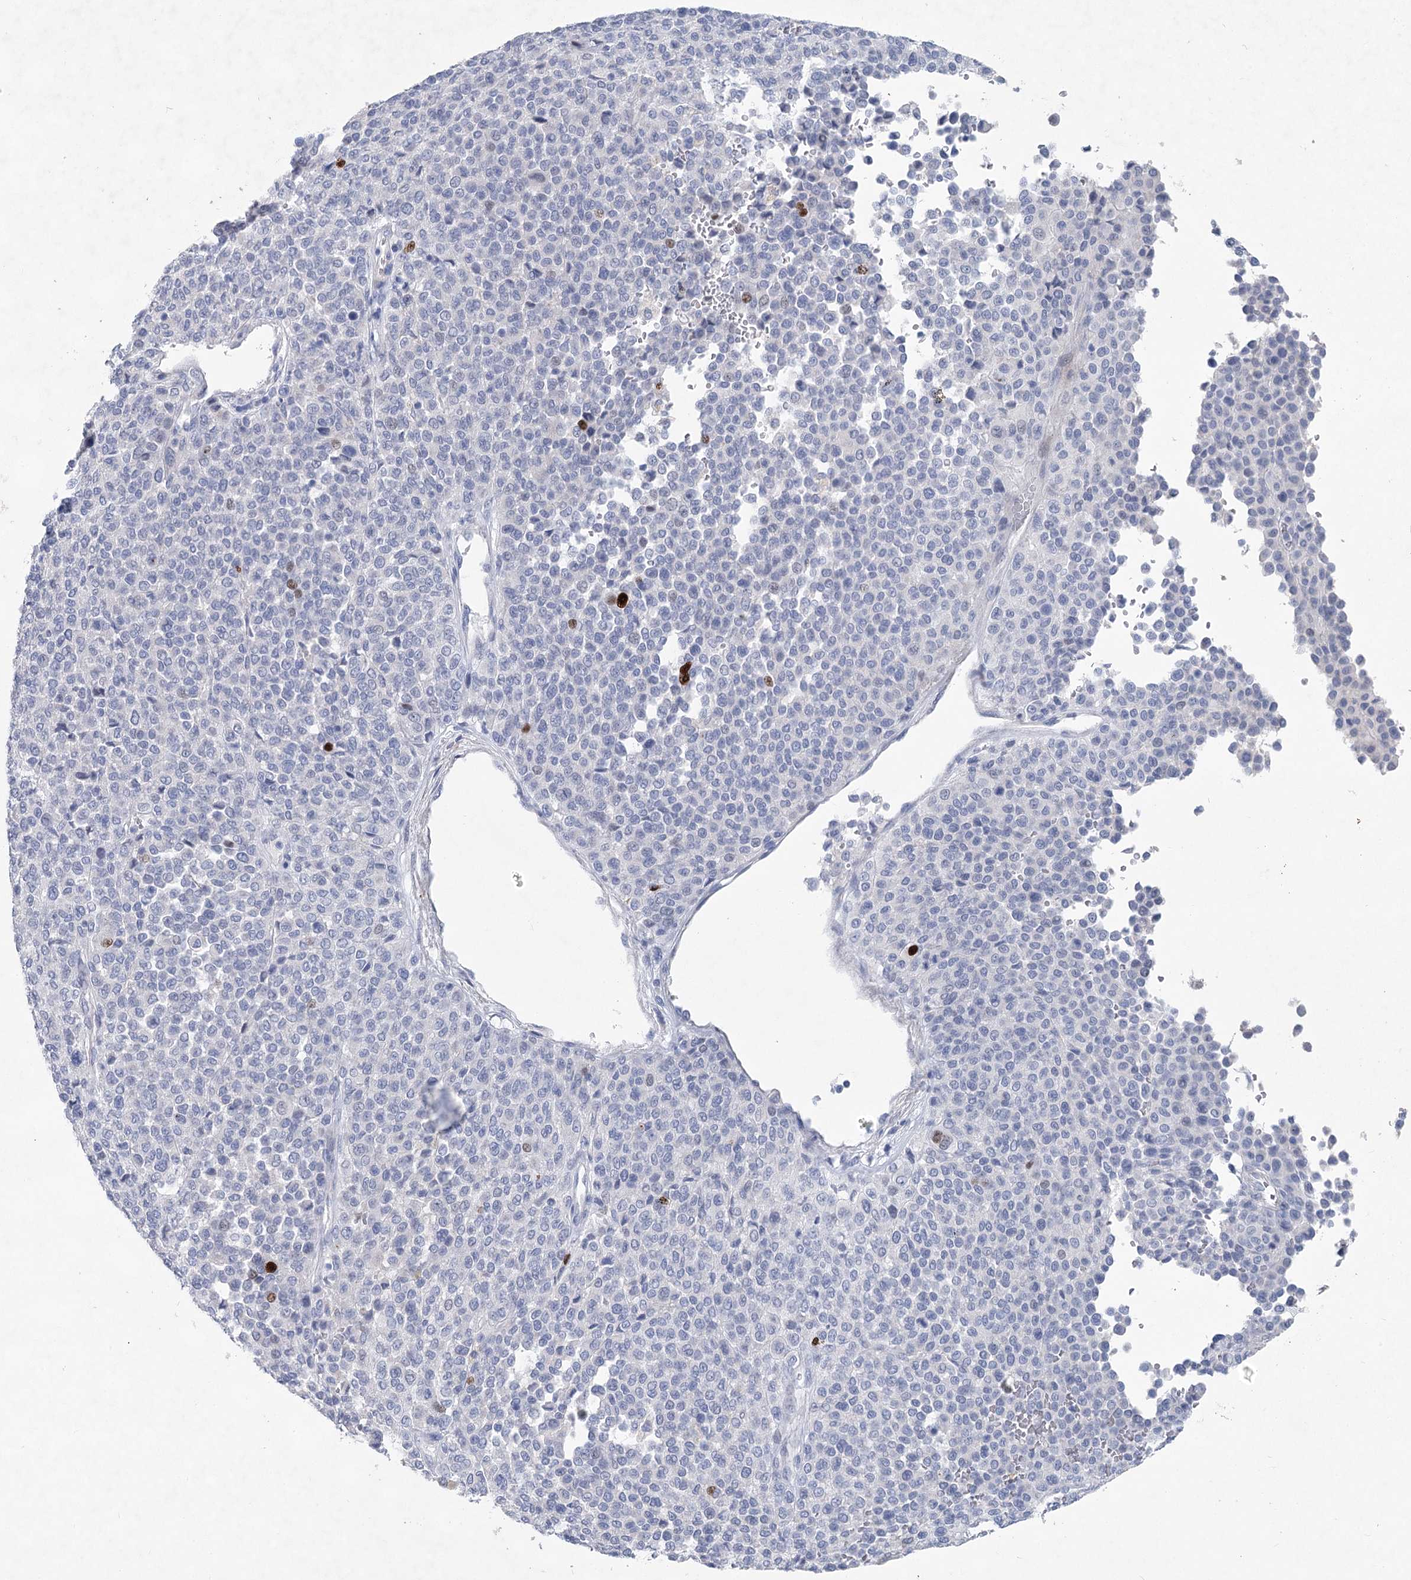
{"staining": {"intensity": "negative", "quantity": "none", "location": "none"}, "tissue": "melanoma", "cell_type": "Tumor cells", "image_type": "cancer", "snomed": [{"axis": "morphology", "description": "Malignant melanoma, Metastatic site"}, {"axis": "topography", "description": "Pancreas"}], "caption": "High power microscopy histopathology image of an immunohistochemistry (IHC) image of malignant melanoma (metastatic site), revealing no significant expression in tumor cells.", "gene": "WDR74", "patient": {"sex": "female", "age": 30}}